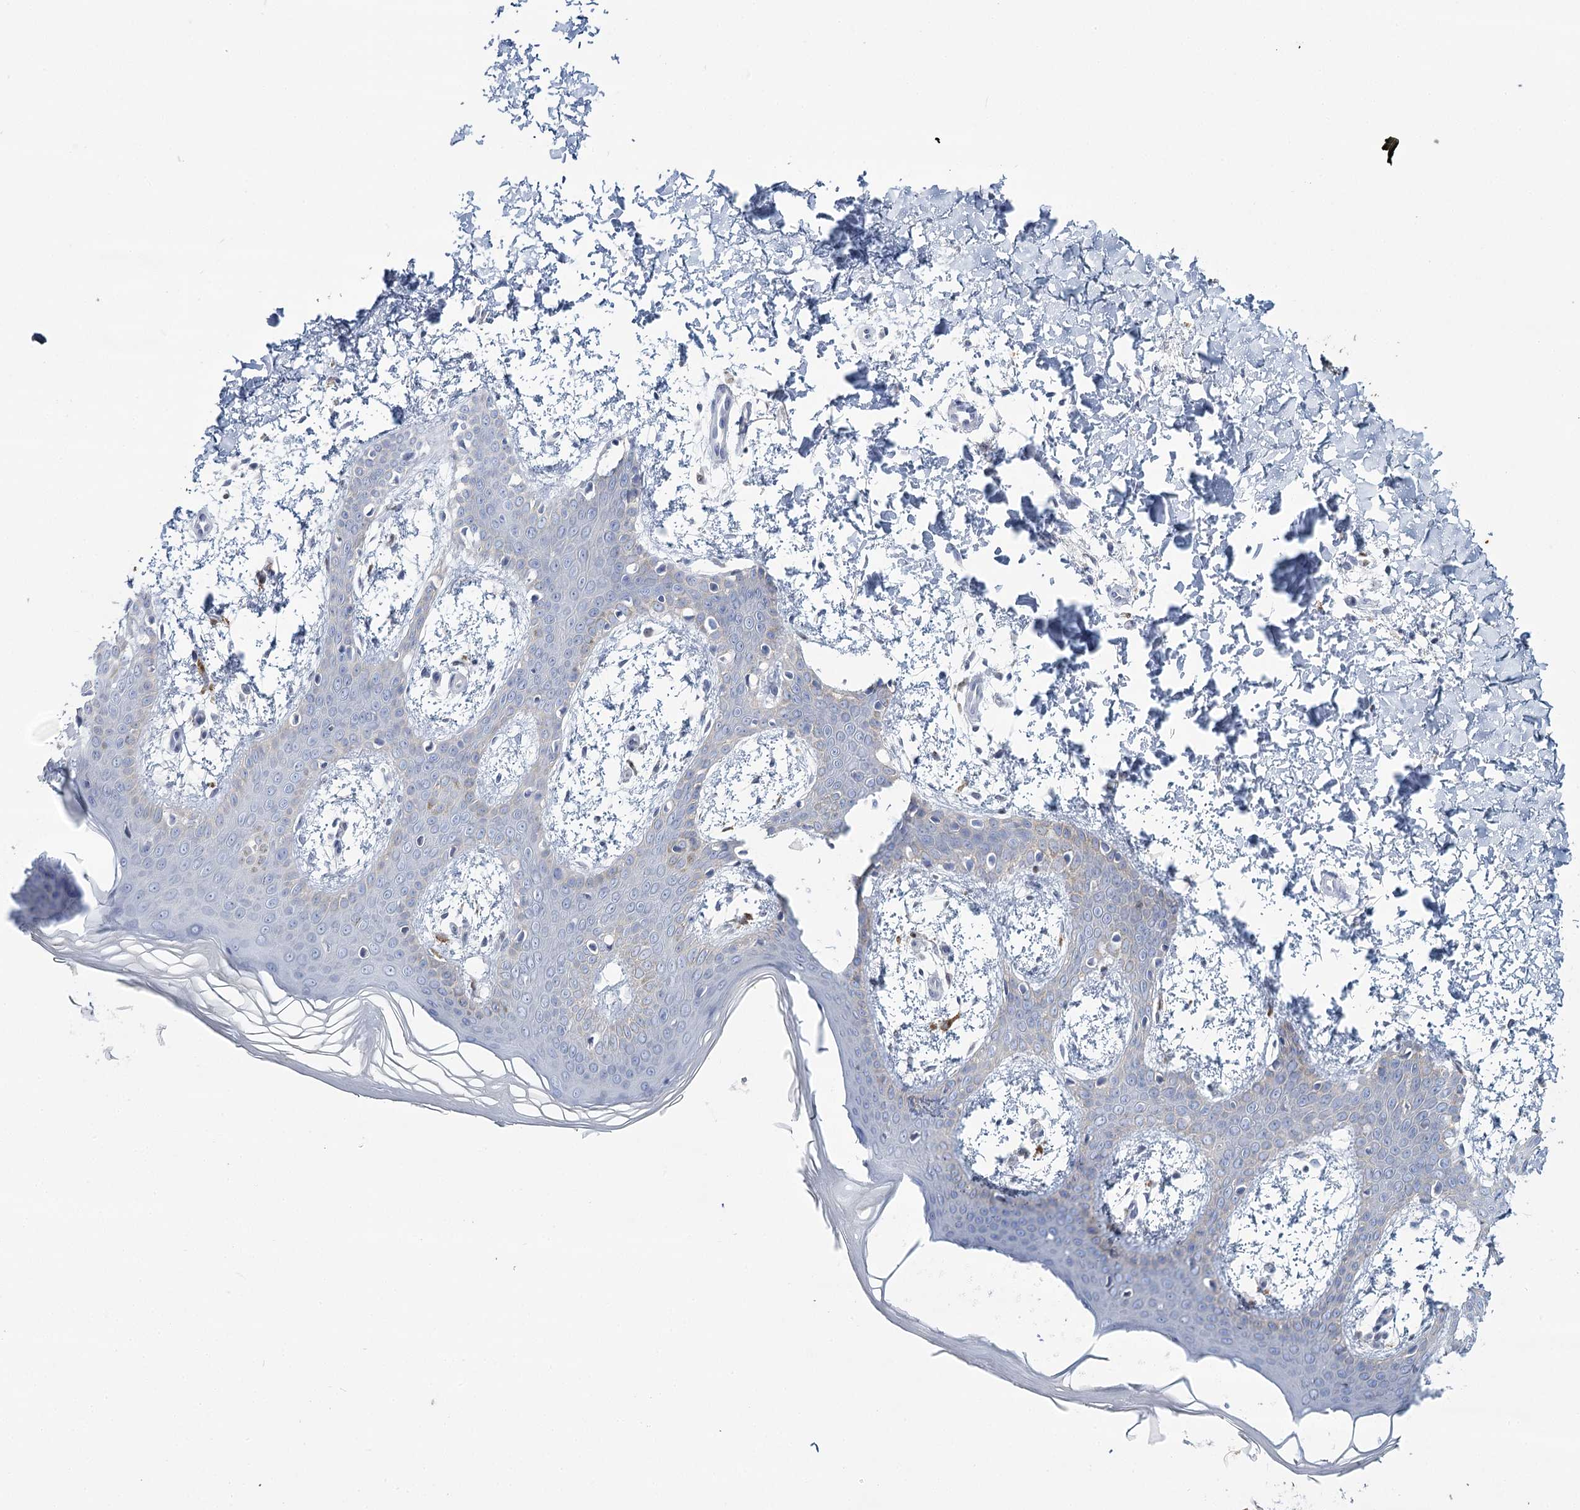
{"staining": {"intensity": "negative", "quantity": "none", "location": "none"}, "tissue": "skin", "cell_type": "Fibroblasts", "image_type": "normal", "snomed": [{"axis": "morphology", "description": "Normal tissue, NOS"}, {"axis": "topography", "description": "Skin"}], "caption": "IHC micrograph of benign skin: human skin stained with DAB (3,3'-diaminobenzidine) reveals no significant protein positivity in fibroblasts.", "gene": "IGSF3", "patient": {"sex": "male", "age": 36}}